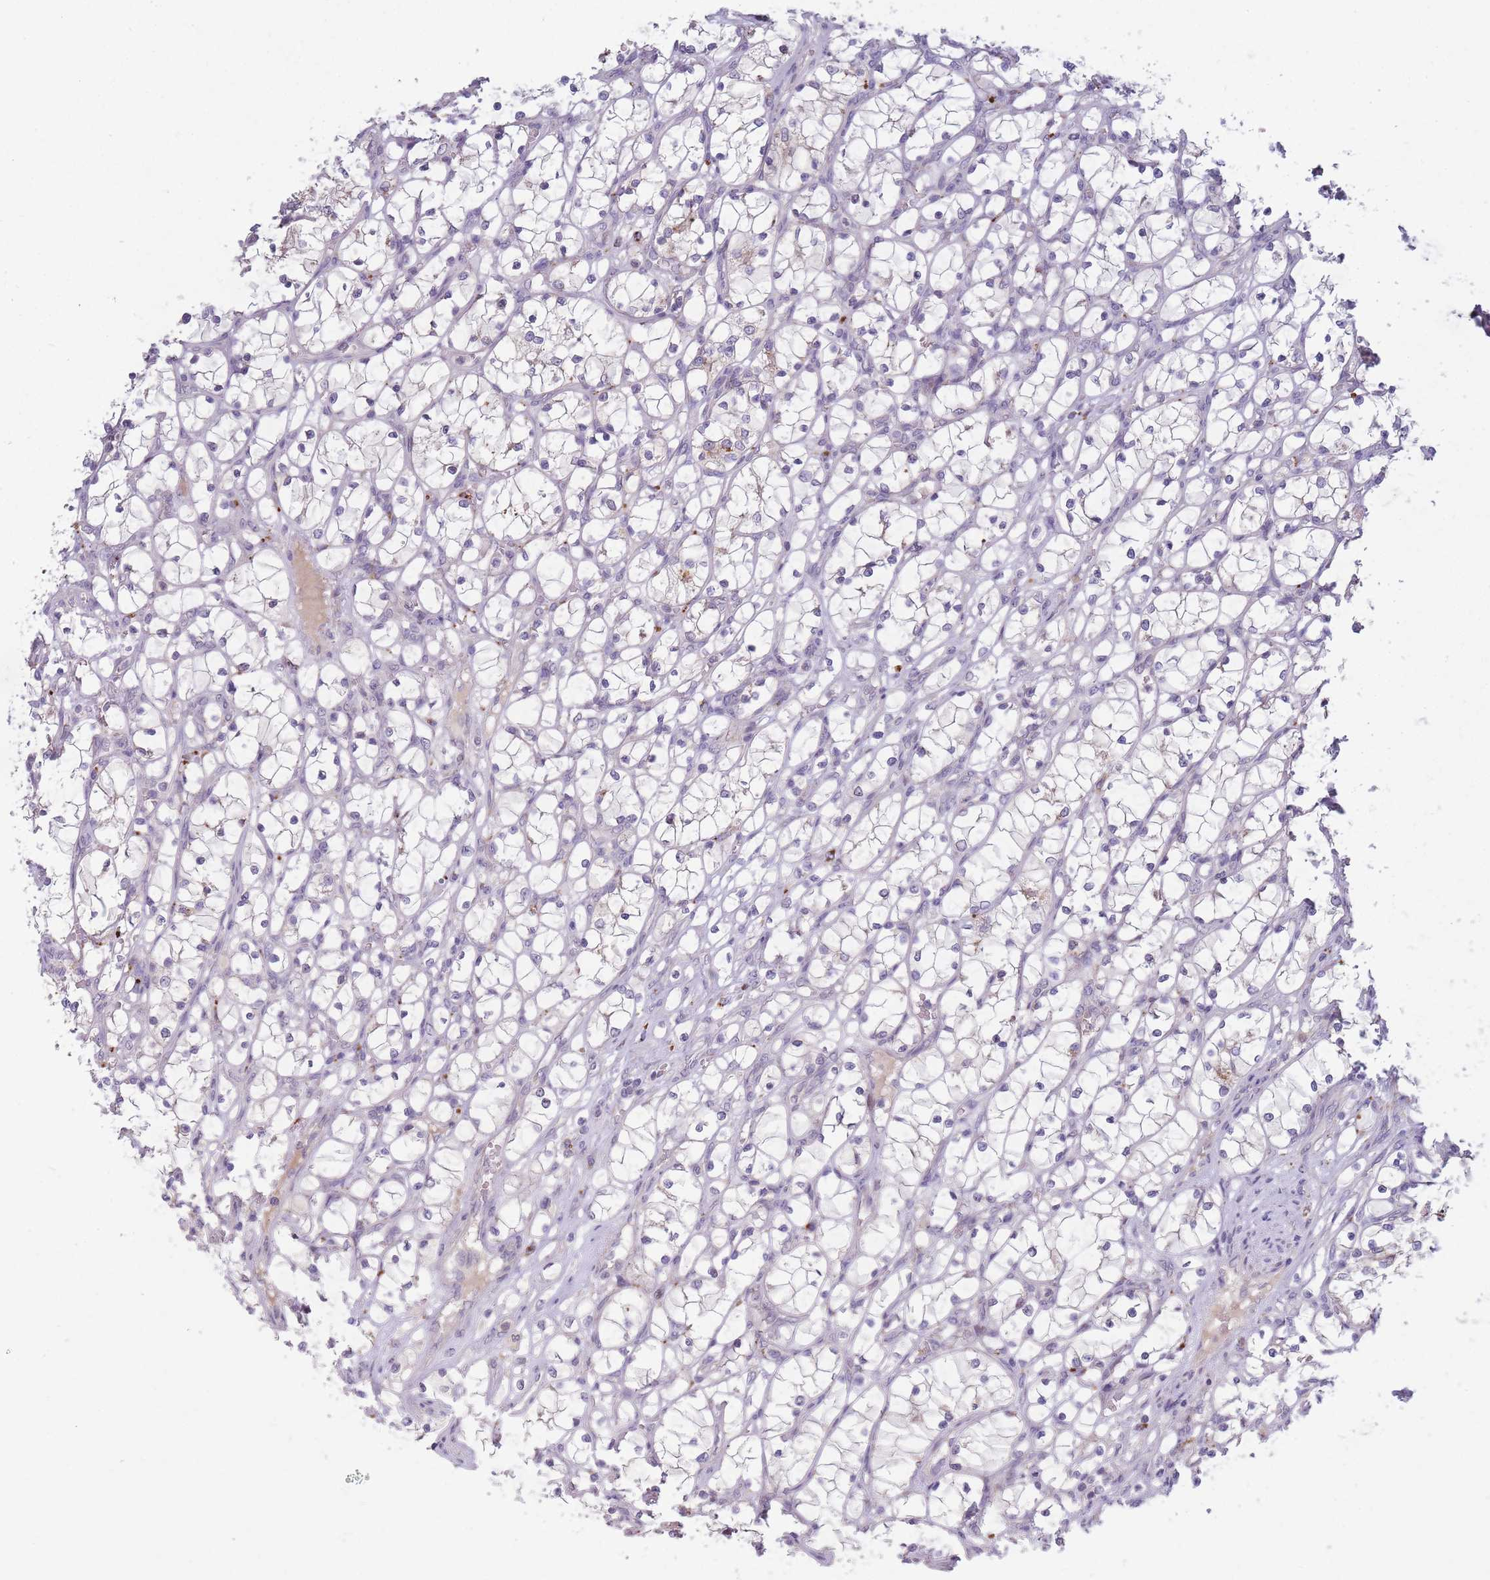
{"staining": {"intensity": "negative", "quantity": "none", "location": "none"}, "tissue": "renal cancer", "cell_type": "Tumor cells", "image_type": "cancer", "snomed": [{"axis": "morphology", "description": "Adenocarcinoma, NOS"}, {"axis": "topography", "description": "Kidney"}], "caption": "Renal cancer (adenocarcinoma) stained for a protein using immunohistochemistry demonstrates no staining tumor cells.", "gene": "TRIM61", "patient": {"sex": "female", "age": 69}}